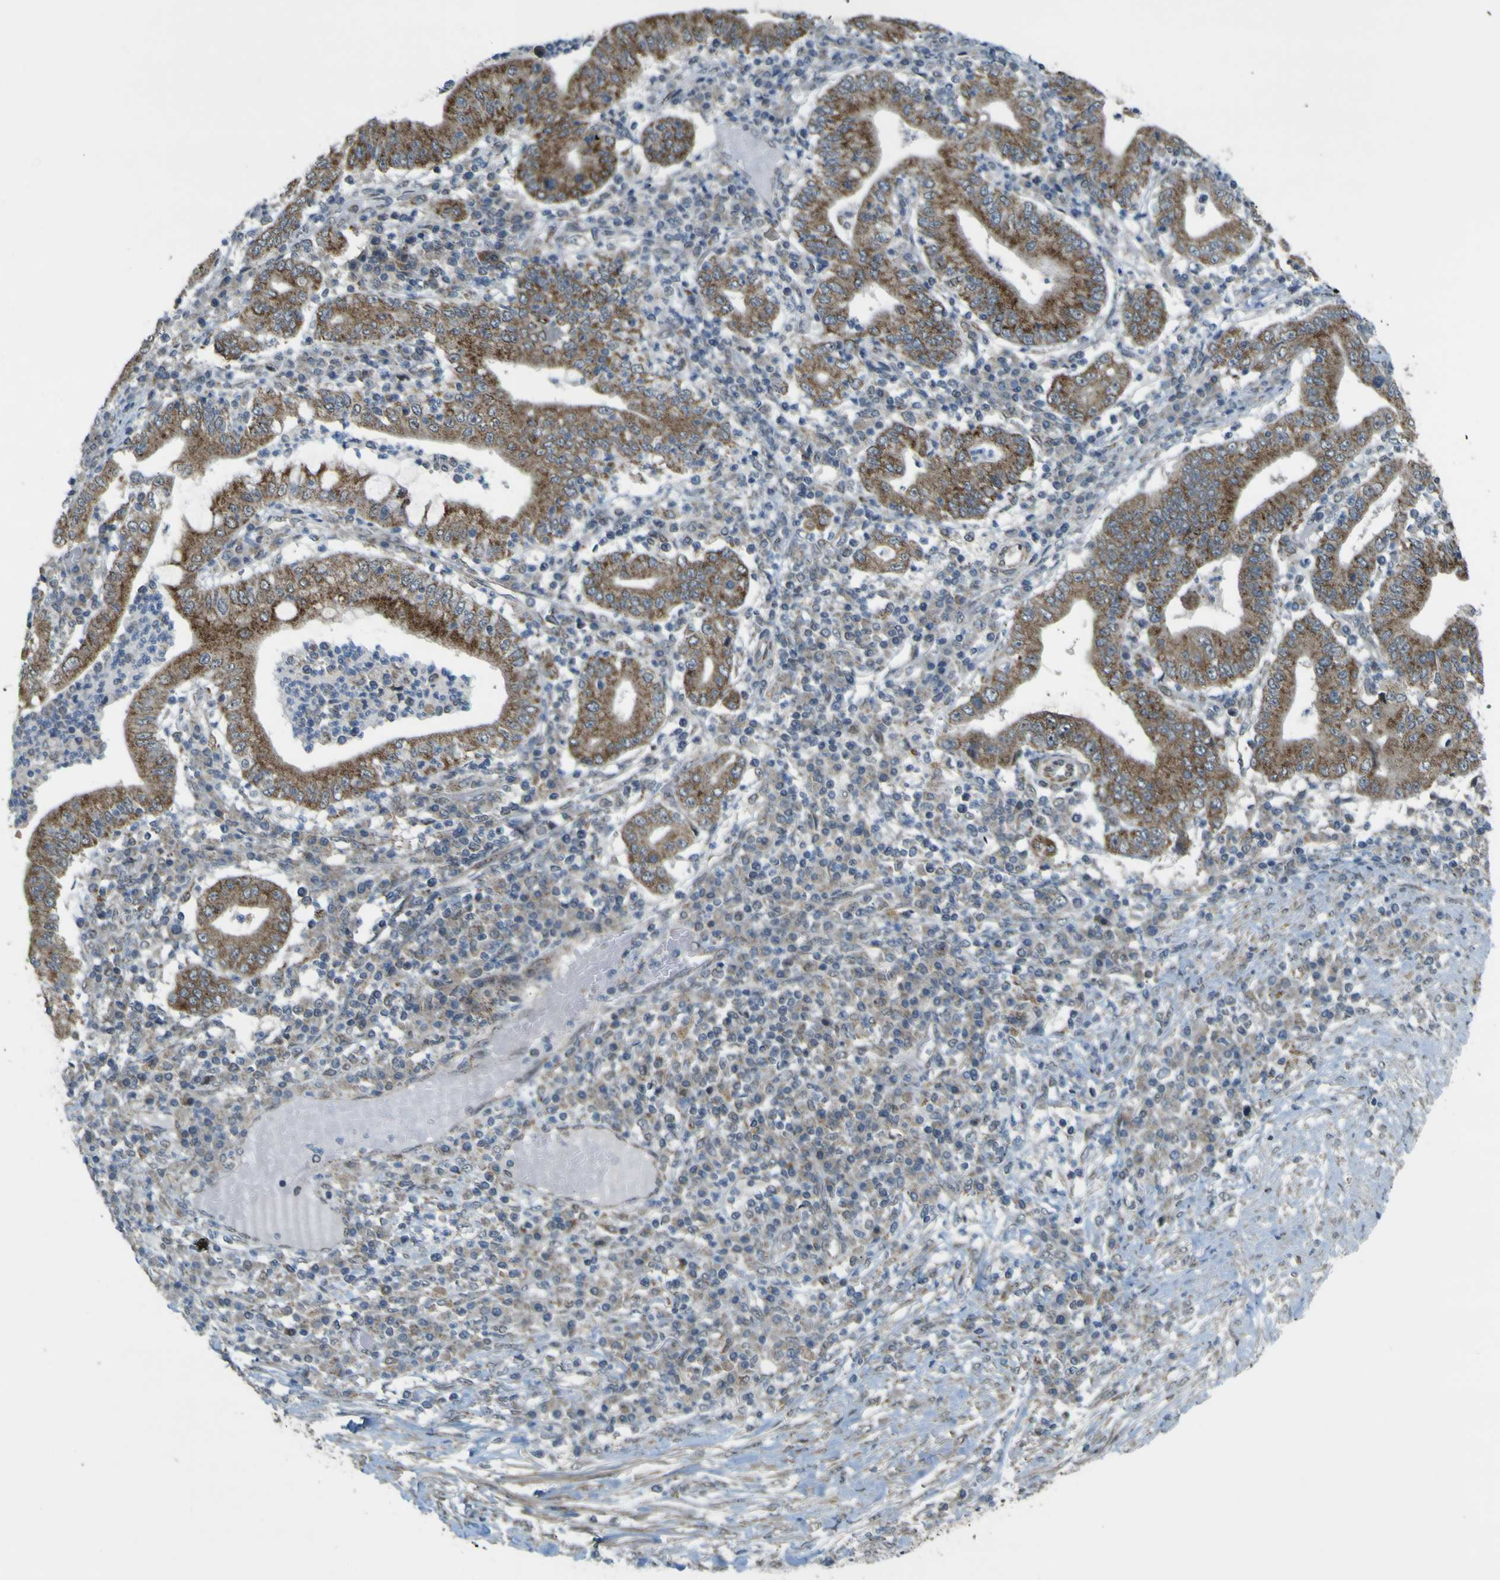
{"staining": {"intensity": "strong", "quantity": ">75%", "location": "cytoplasmic/membranous"}, "tissue": "stomach cancer", "cell_type": "Tumor cells", "image_type": "cancer", "snomed": [{"axis": "morphology", "description": "Normal tissue, NOS"}, {"axis": "morphology", "description": "Adenocarcinoma, NOS"}, {"axis": "topography", "description": "Esophagus"}, {"axis": "topography", "description": "Stomach, upper"}, {"axis": "topography", "description": "Peripheral nerve tissue"}], "caption": "Immunohistochemistry photomicrograph of stomach adenocarcinoma stained for a protein (brown), which demonstrates high levels of strong cytoplasmic/membranous positivity in about >75% of tumor cells.", "gene": "ACBD5", "patient": {"sex": "male", "age": 62}}